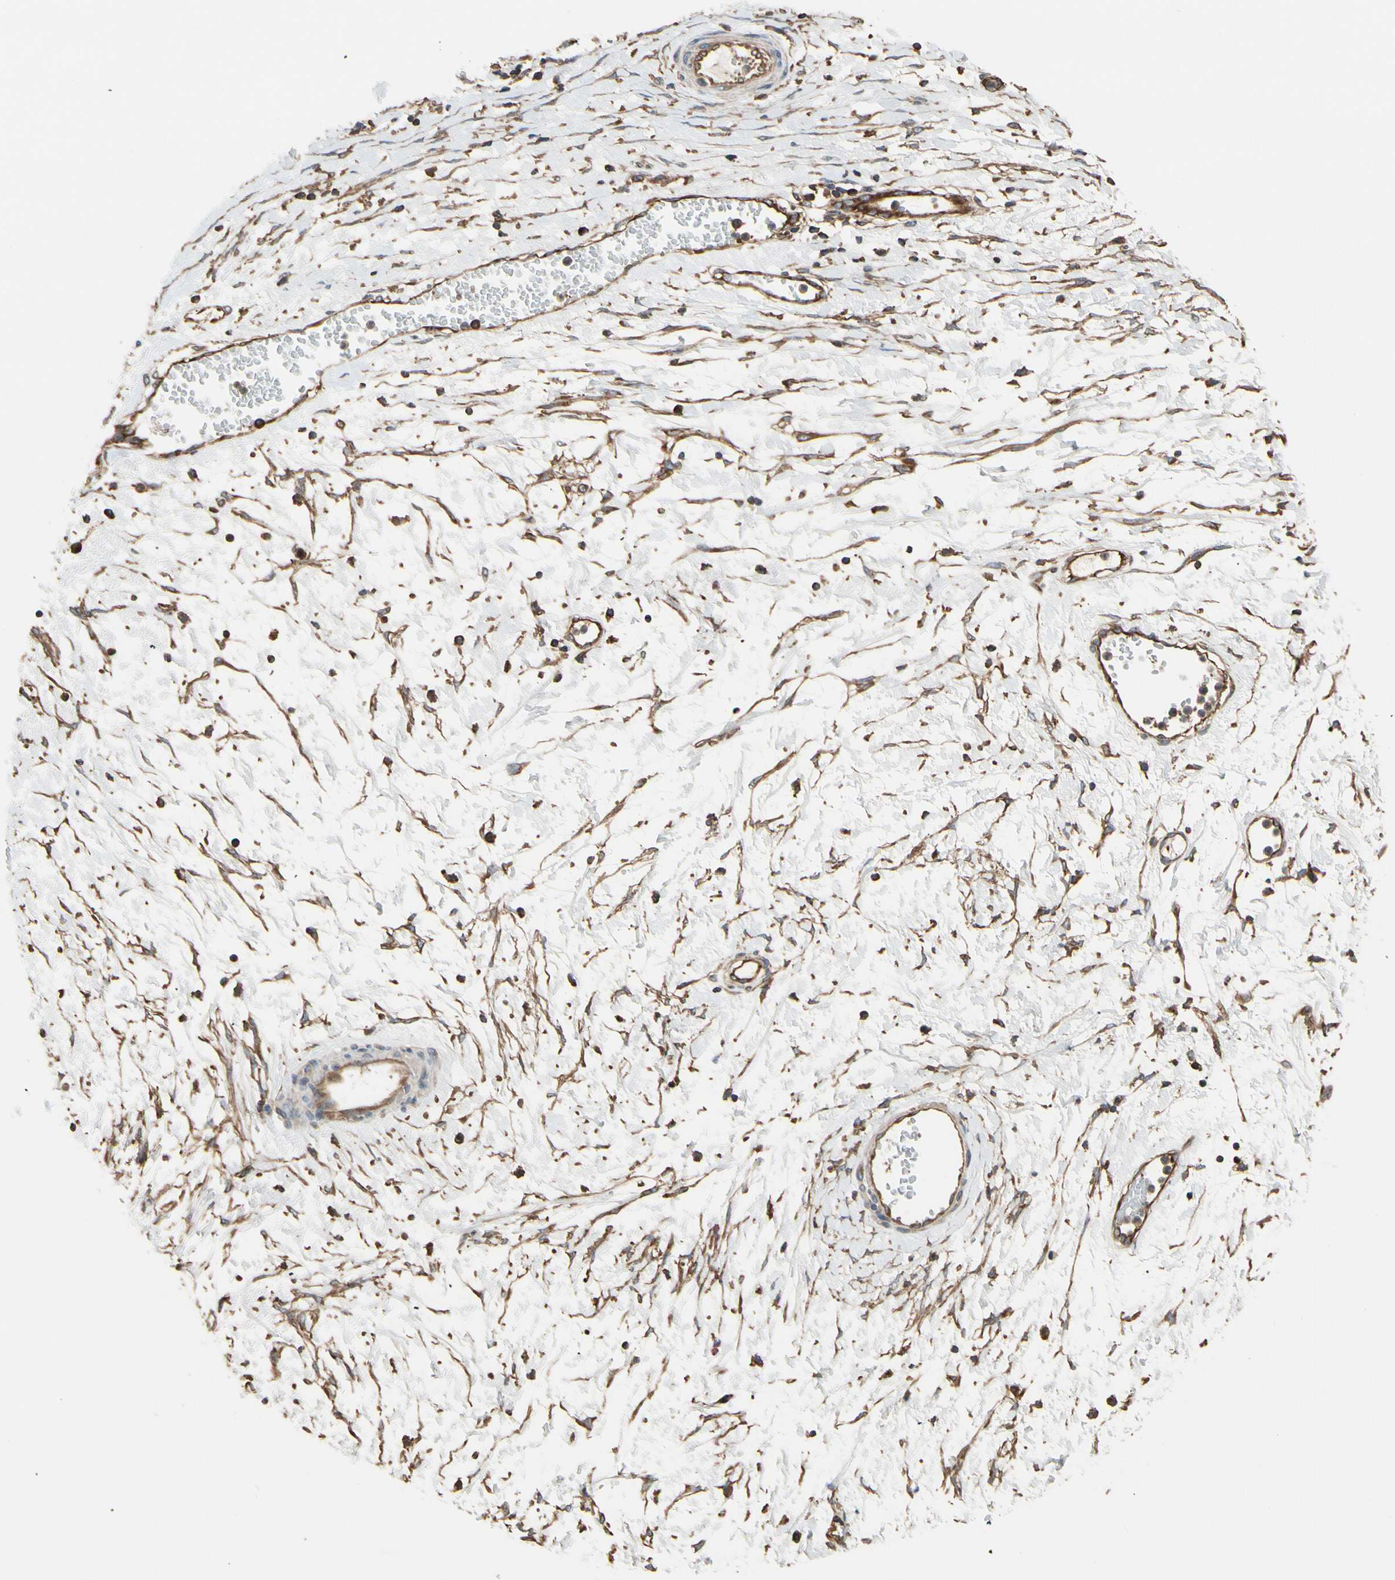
{"staining": {"intensity": "moderate", "quantity": ">75%", "location": "cytoplasmic/membranous"}, "tissue": "ovarian cancer", "cell_type": "Tumor cells", "image_type": "cancer", "snomed": [{"axis": "morphology", "description": "Cystadenocarcinoma, serous, NOS"}, {"axis": "topography", "description": "Ovary"}], "caption": "Immunohistochemistry (IHC) (DAB (3,3'-diaminobenzidine)) staining of ovarian serous cystadenocarcinoma exhibits moderate cytoplasmic/membranous protein expression in about >75% of tumor cells.", "gene": "EPS15", "patient": {"sex": "female", "age": 54}}